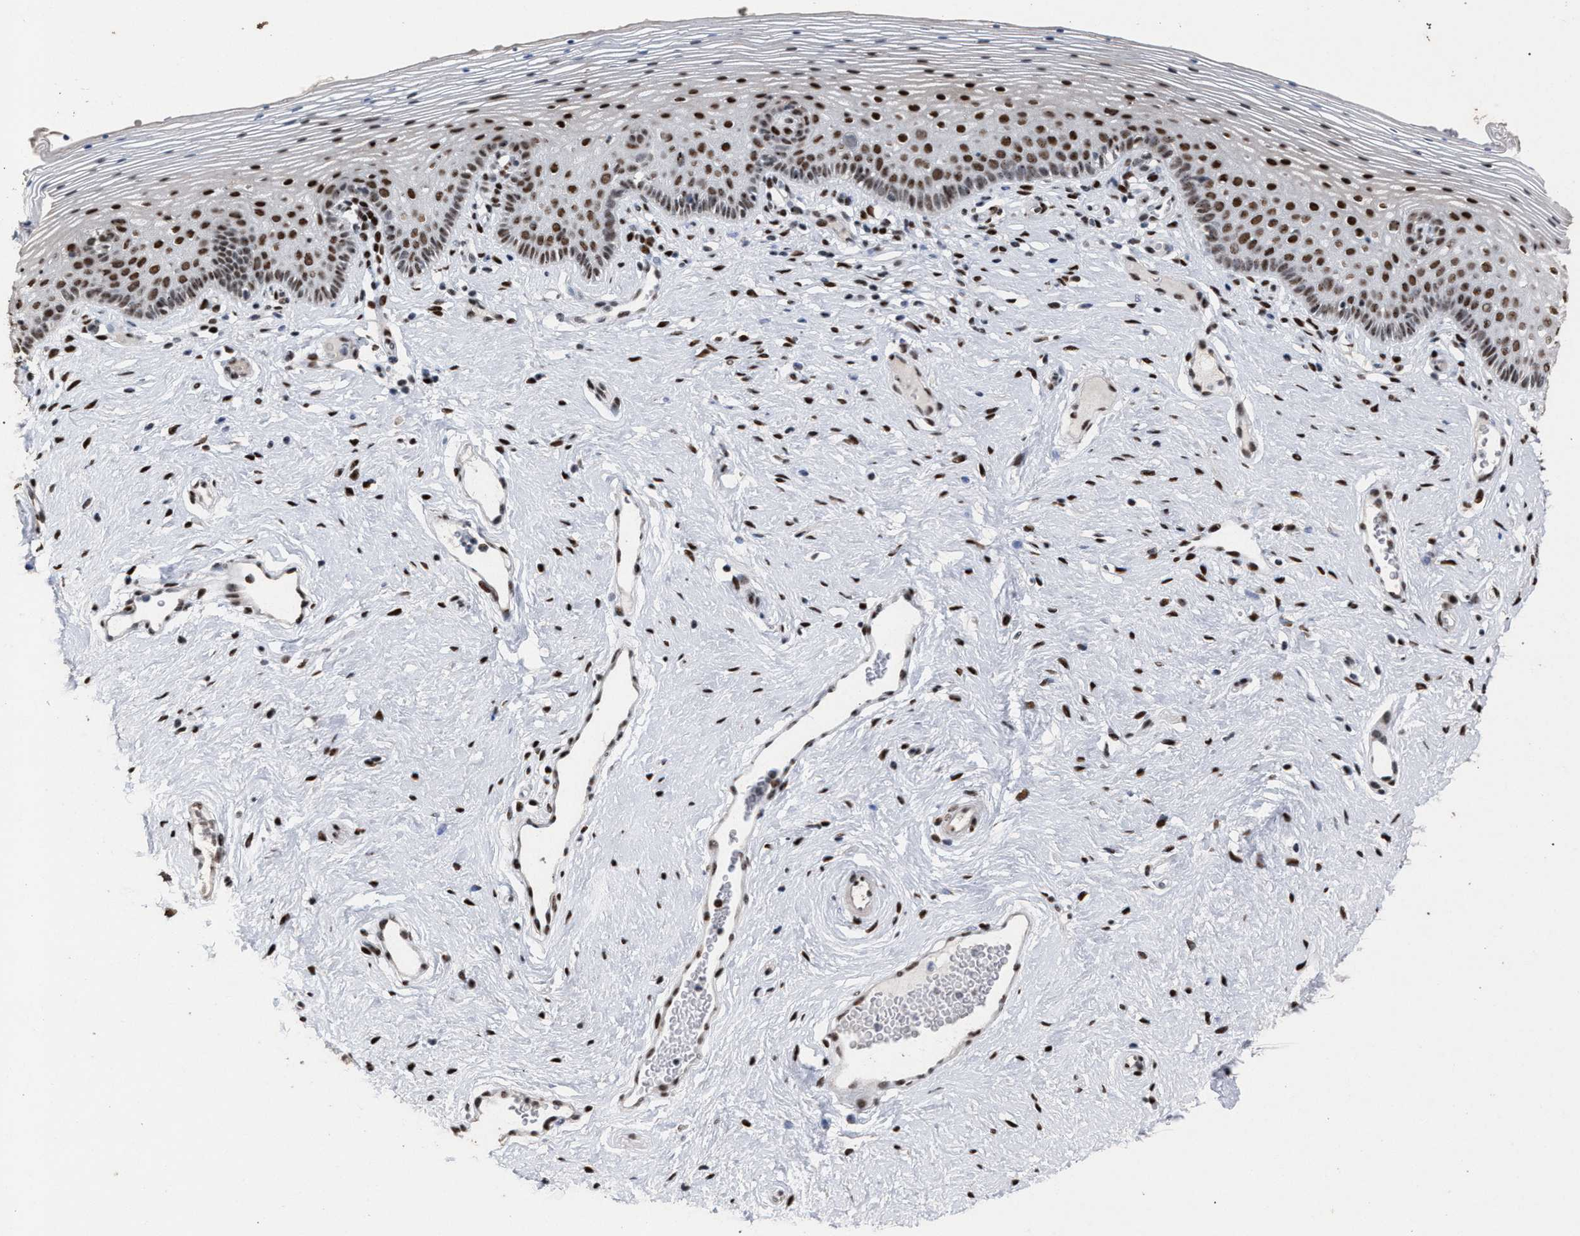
{"staining": {"intensity": "moderate", "quantity": ">75%", "location": "nuclear"}, "tissue": "vagina", "cell_type": "Squamous epithelial cells", "image_type": "normal", "snomed": [{"axis": "morphology", "description": "Normal tissue, NOS"}, {"axis": "topography", "description": "Vagina"}], "caption": "Normal vagina demonstrates moderate nuclear positivity in about >75% of squamous epithelial cells Nuclei are stained in blue..", "gene": "TP53BP1", "patient": {"sex": "female", "age": 32}}